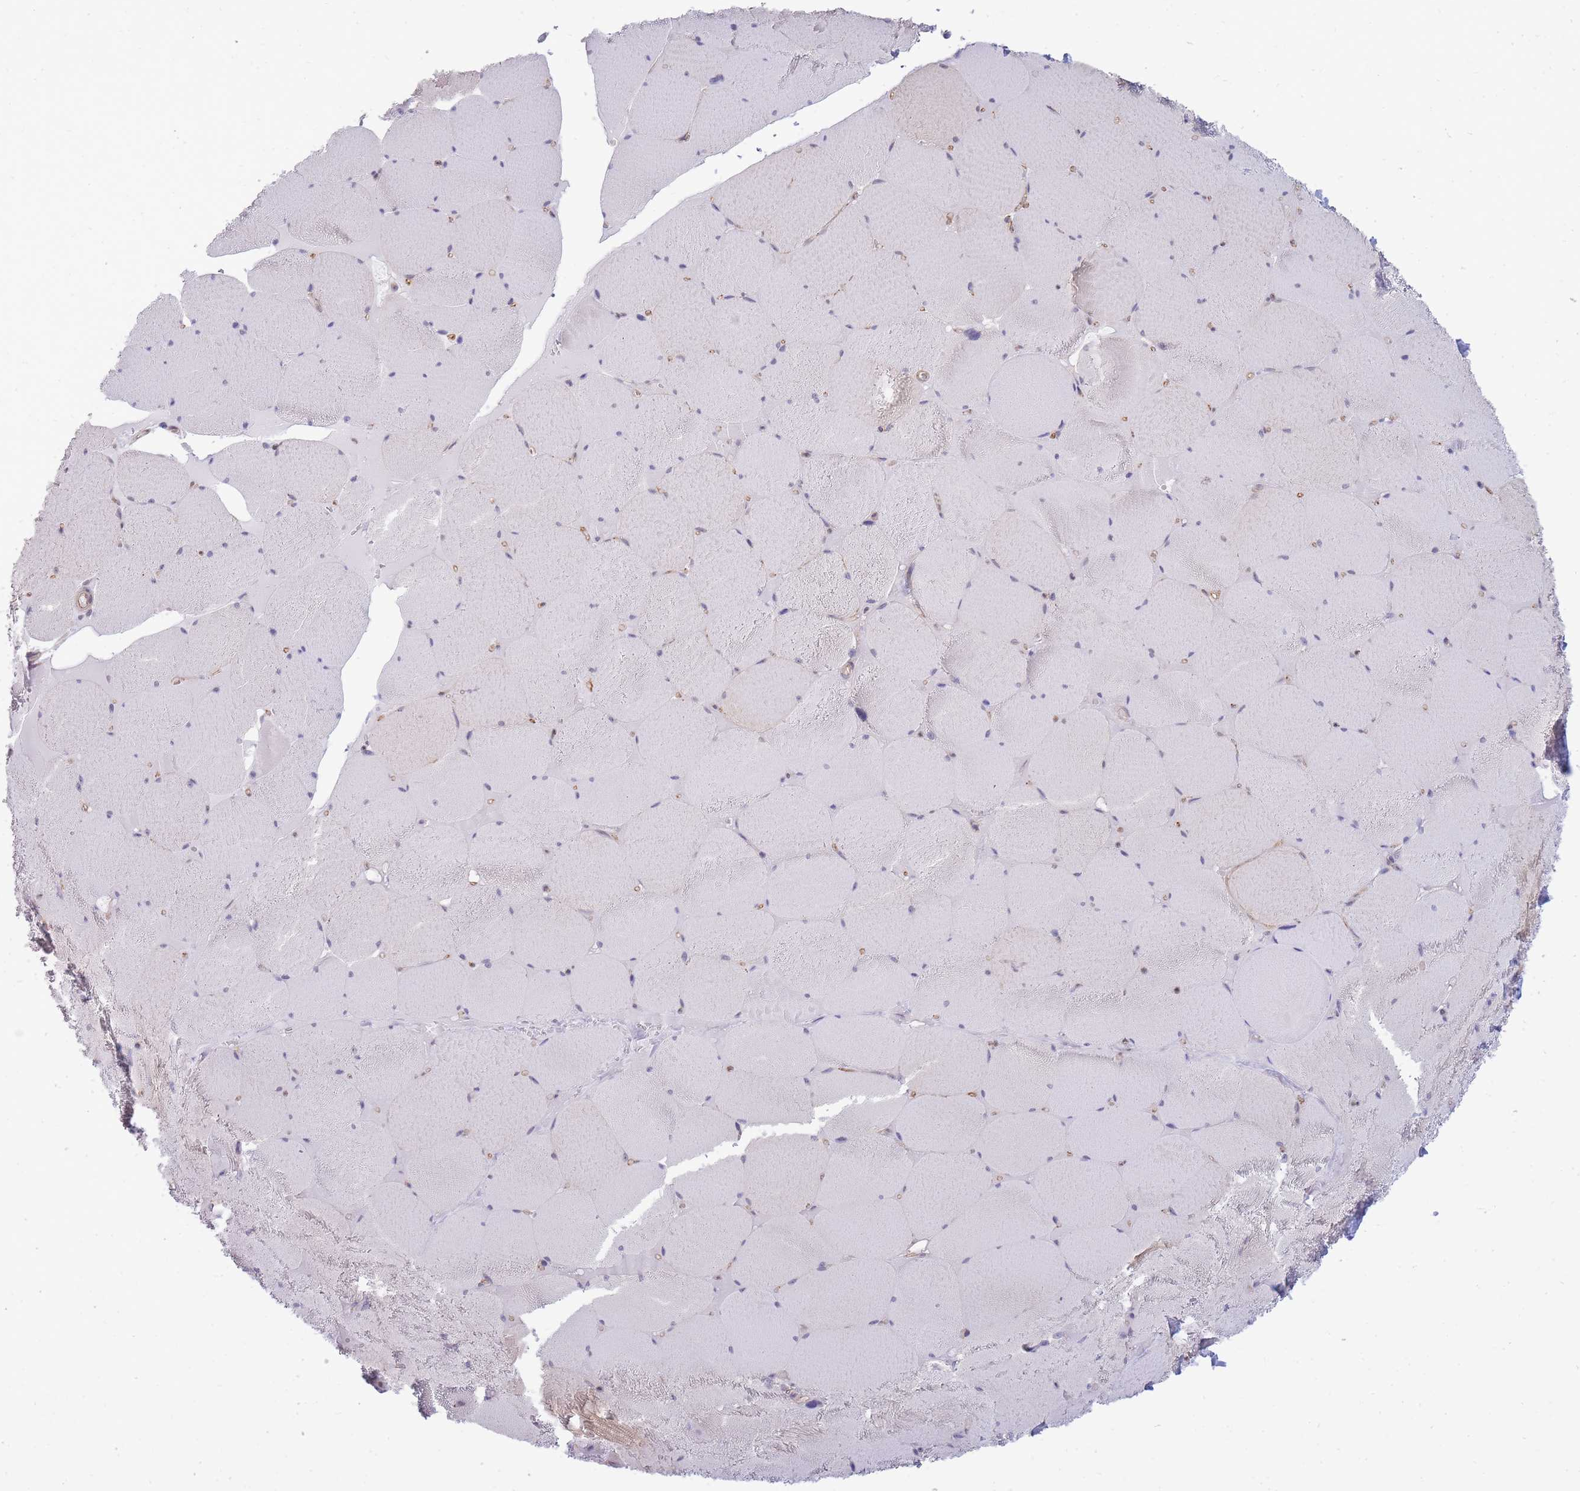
{"staining": {"intensity": "negative", "quantity": "none", "location": "none"}, "tissue": "skeletal muscle", "cell_type": "Myocytes", "image_type": "normal", "snomed": [{"axis": "morphology", "description": "Normal tissue, NOS"}, {"axis": "topography", "description": "Skeletal muscle"}, {"axis": "topography", "description": "Head-Neck"}], "caption": "This is an immunohistochemistry image of benign human skeletal muscle. There is no staining in myocytes.", "gene": "C19orf25", "patient": {"sex": "male", "age": 66}}